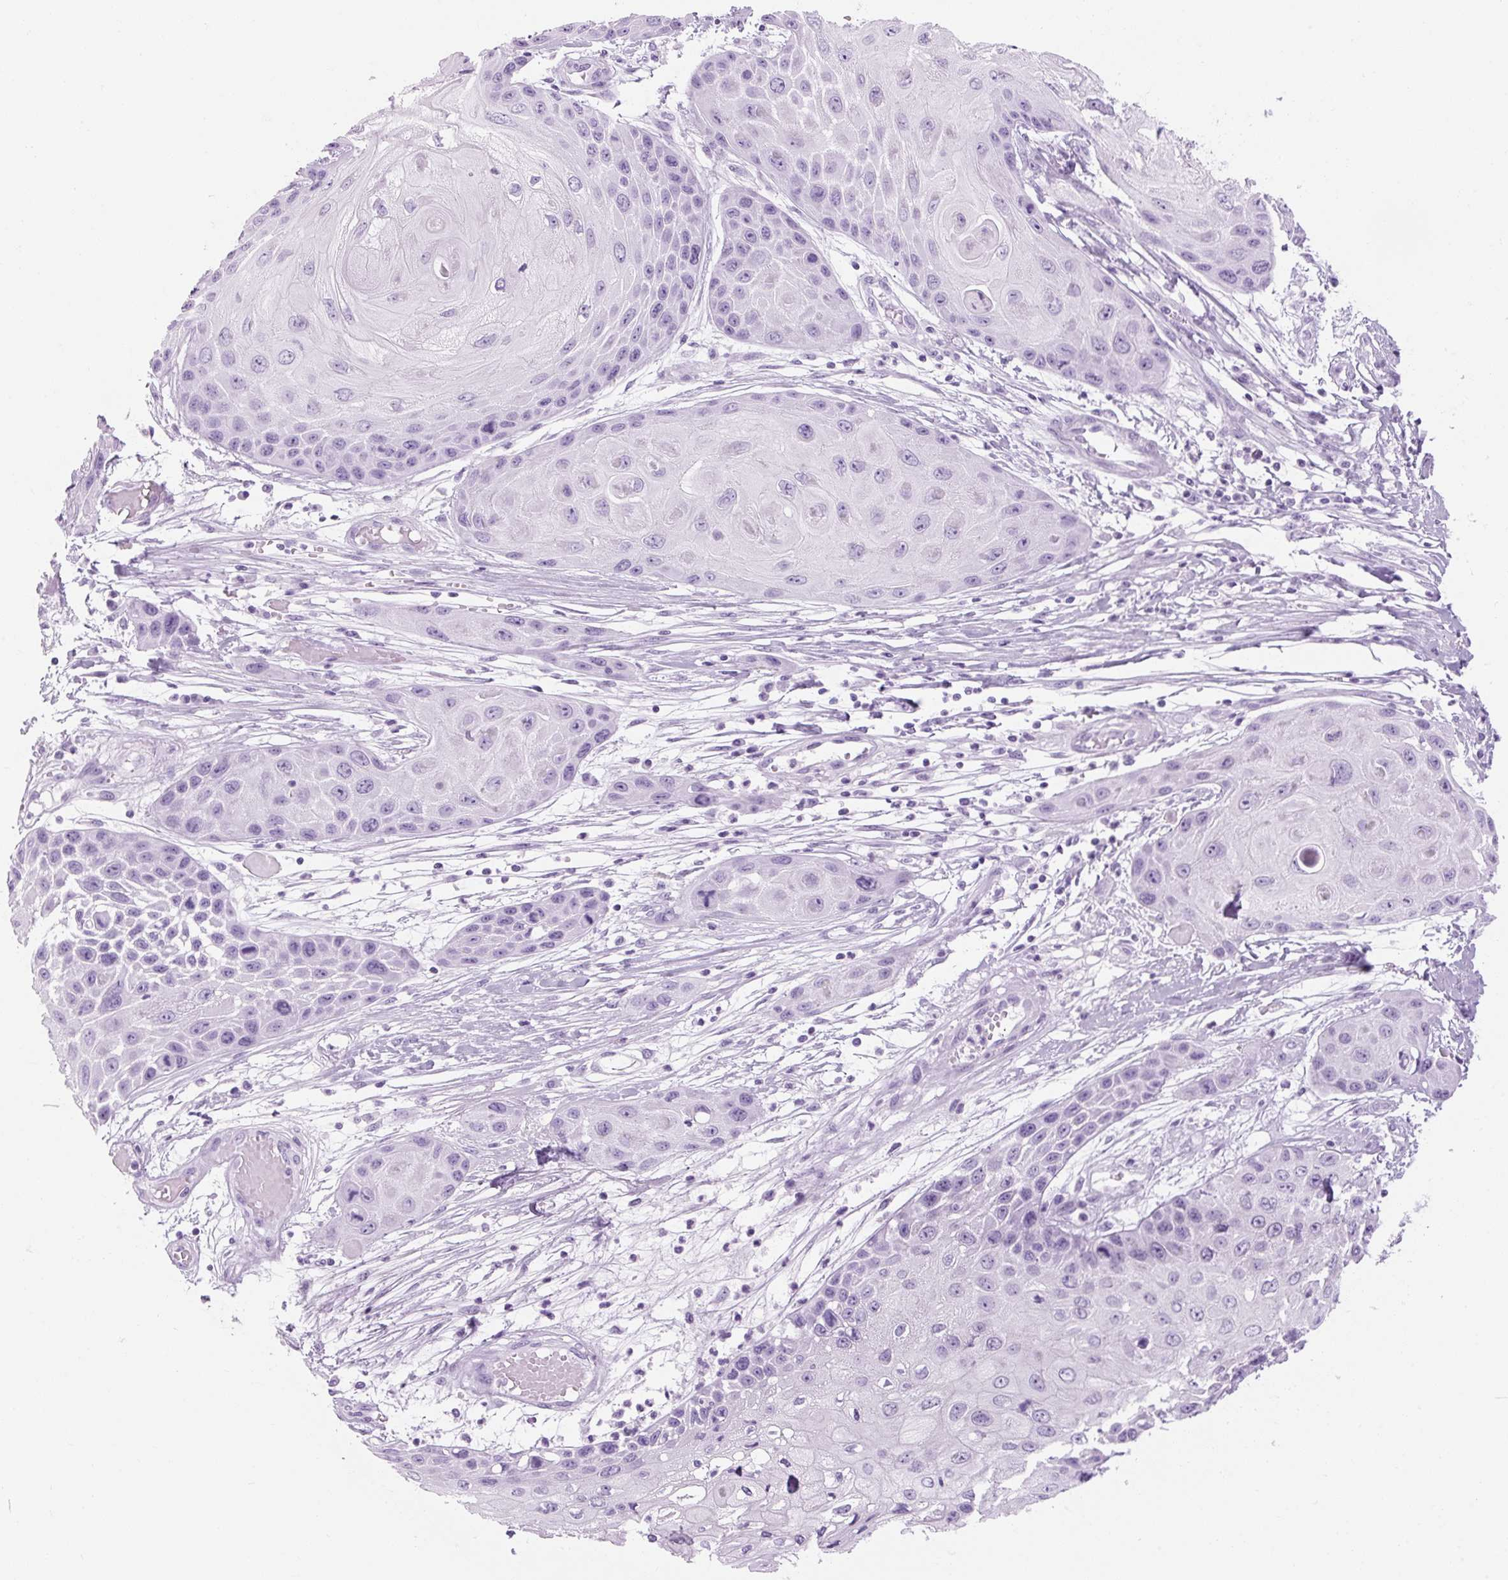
{"staining": {"intensity": "negative", "quantity": "none", "location": "none"}, "tissue": "skin cancer", "cell_type": "Tumor cells", "image_type": "cancer", "snomed": [{"axis": "morphology", "description": "Squamous cell carcinoma, NOS"}, {"axis": "topography", "description": "Skin"}, {"axis": "topography", "description": "Vulva"}], "caption": "Immunohistochemical staining of skin cancer reveals no significant positivity in tumor cells. (IHC, brightfield microscopy, high magnification).", "gene": "TIGD2", "patient": {"sex": "female", "age": 44}}